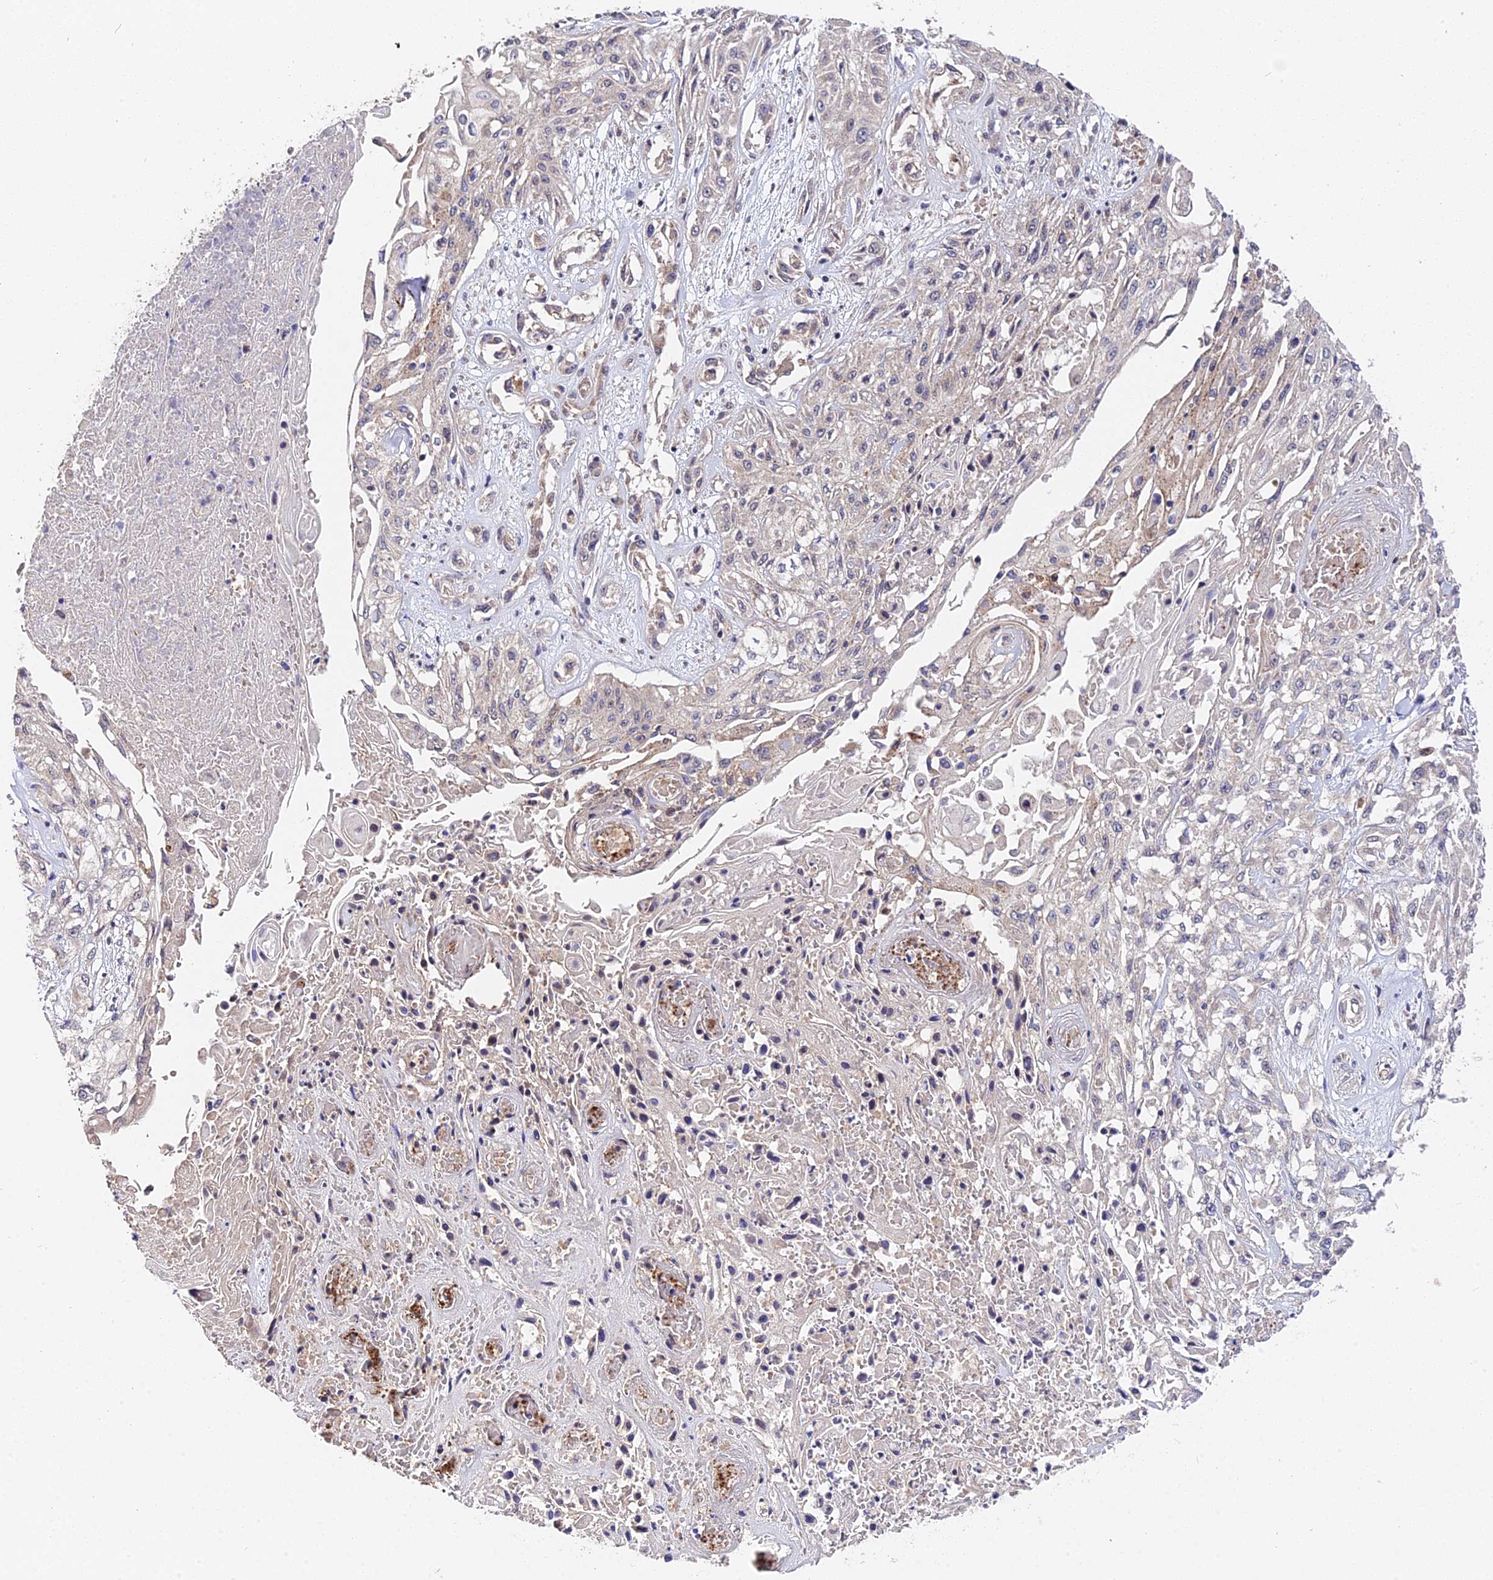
{"staining": {"intensity": "negative", "quantity": "none", "location": "none"}, "tissue": "skin cancer", "cell_type": "Tumor cells", "image_type": "cancer", "snomed": [{"axis": "morphology", "description": "Squamous cell carcinoma, NOS"}, {"axis": "morphology", "description": "Squamous cell carcinoma, metastatic, NOS"}, {"axis": "topography", "description": "Skin"}, {"axis": "topography", "description": "Lymph node"}], "caption": "Tumor cells show no significant protein expression in skin squamous cell carcinoma.", "gene": "TRMT1", "patient": {"sex": "male", "age": 75}}